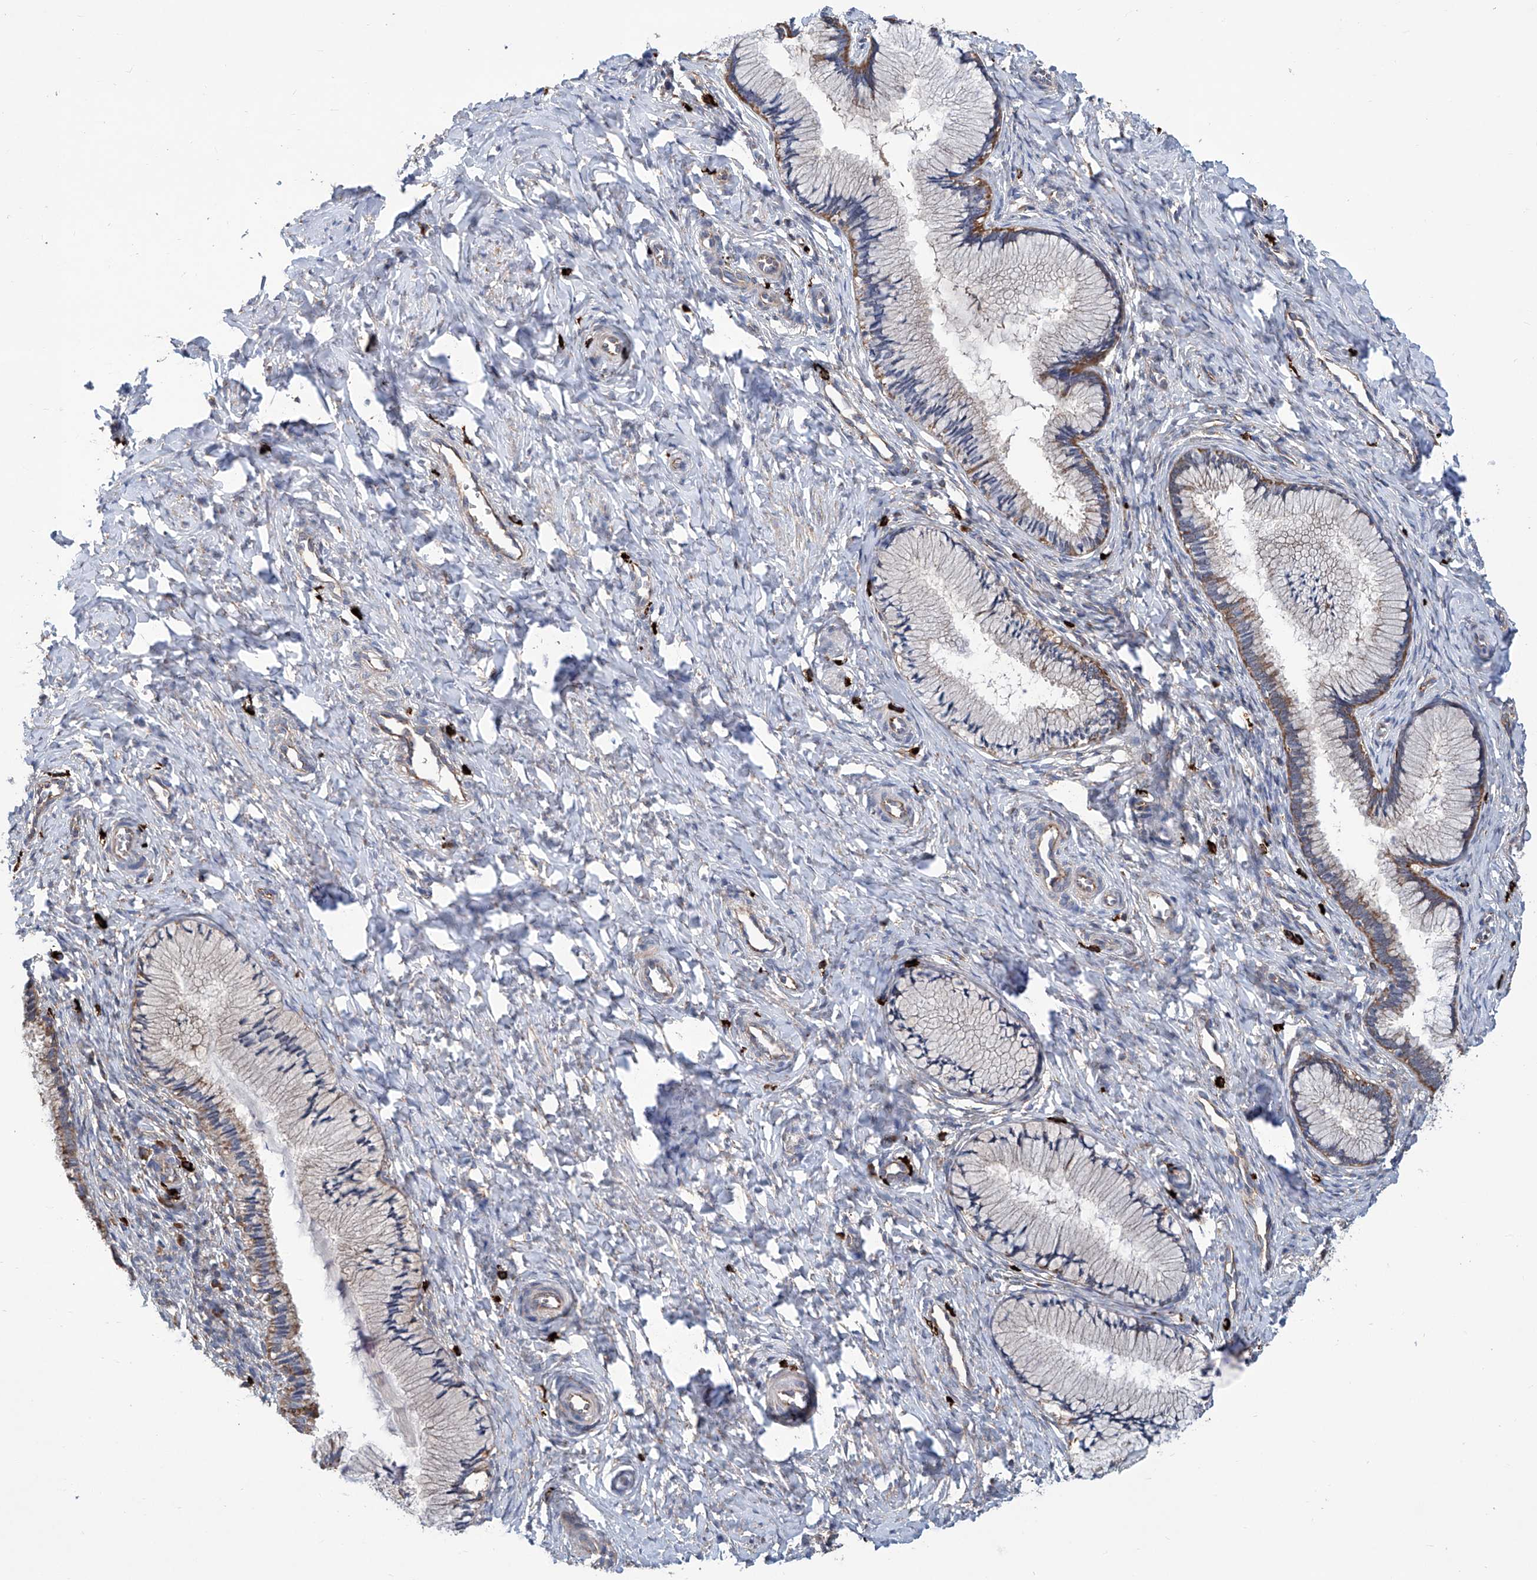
{"staining": {"intensity": "moderate", "quantity": "25%-75%", "location": "cytoplasmic/membranous"}, "tissue": "cervix", "cell_type": "Glandular cells", "image_type": "normal", "snomed": [{"axis": "morphology", "description": "Normal tissue, NOS"}, {"axis": "topography", "description": "Cervix"}], "caption": "Moderate cytoplasmic/membranous protein positivity is identified in about 25%-75% of glandular cells in cervix. Nuclei are stained in blue.", "gene": "SENP2", "patient": {"sex": "female", "age": 27}}